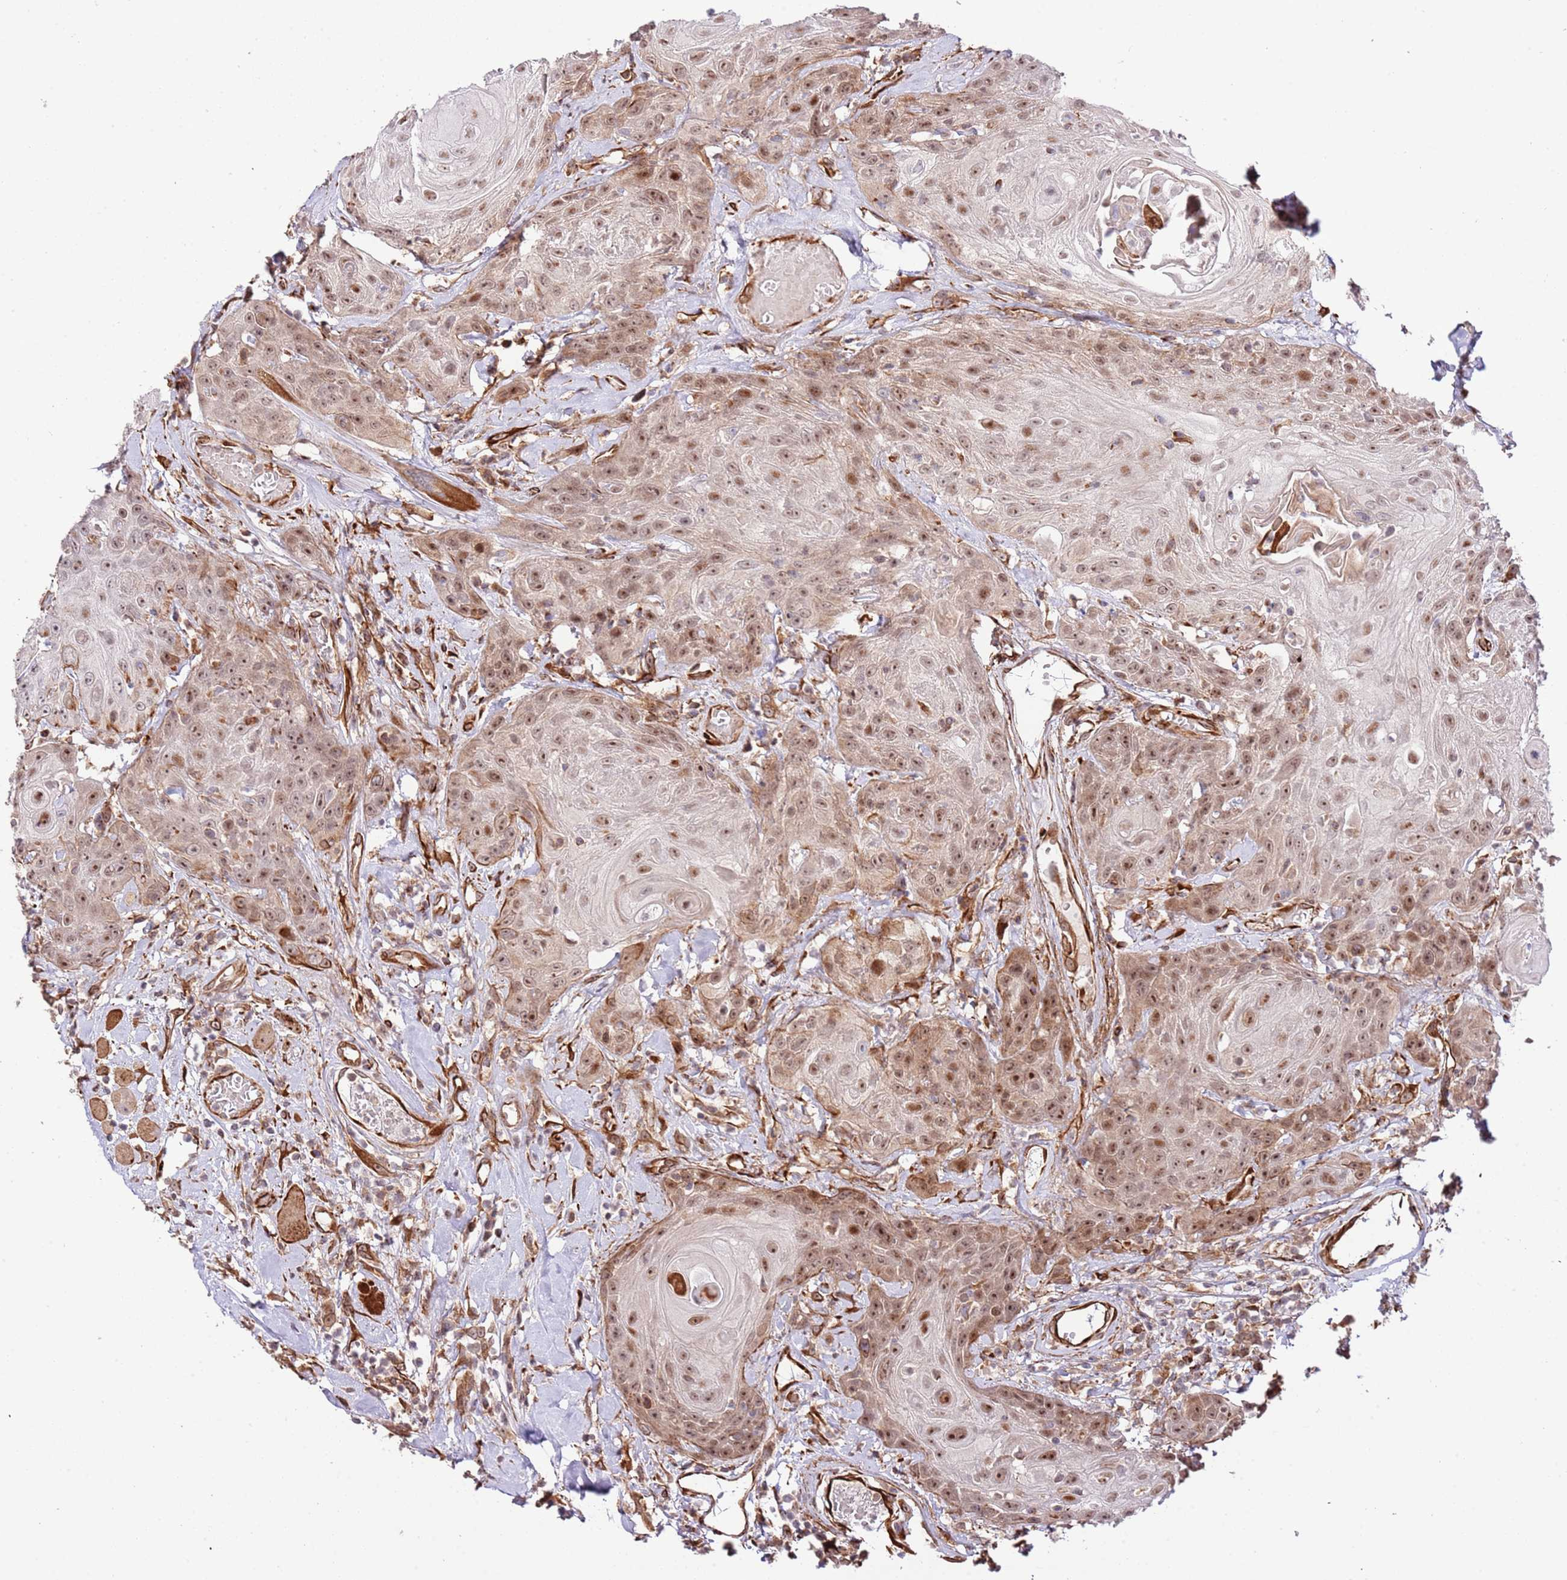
{"staining": {"intensity": "moderate", "quantity": ">75%", "location": "nuclear"}, "tissue": "head and neck cancer", "cell_type": "Tumor cells", "image_type": "cancer", "snomed": [{"axis": "morphology", "description": "Squamous cell carcinoma, NOS"}, {"axis": "topography", "description": "Head-Neck"}], "caption": "Human head and neck squamous cell carcinoma stained for a protein (brown) demonstrates moderate nuclear positive positivity in approximately >75% of tumor cells.", "gene": "NEK3", "patient": {"sex": "female", "age": 59}}